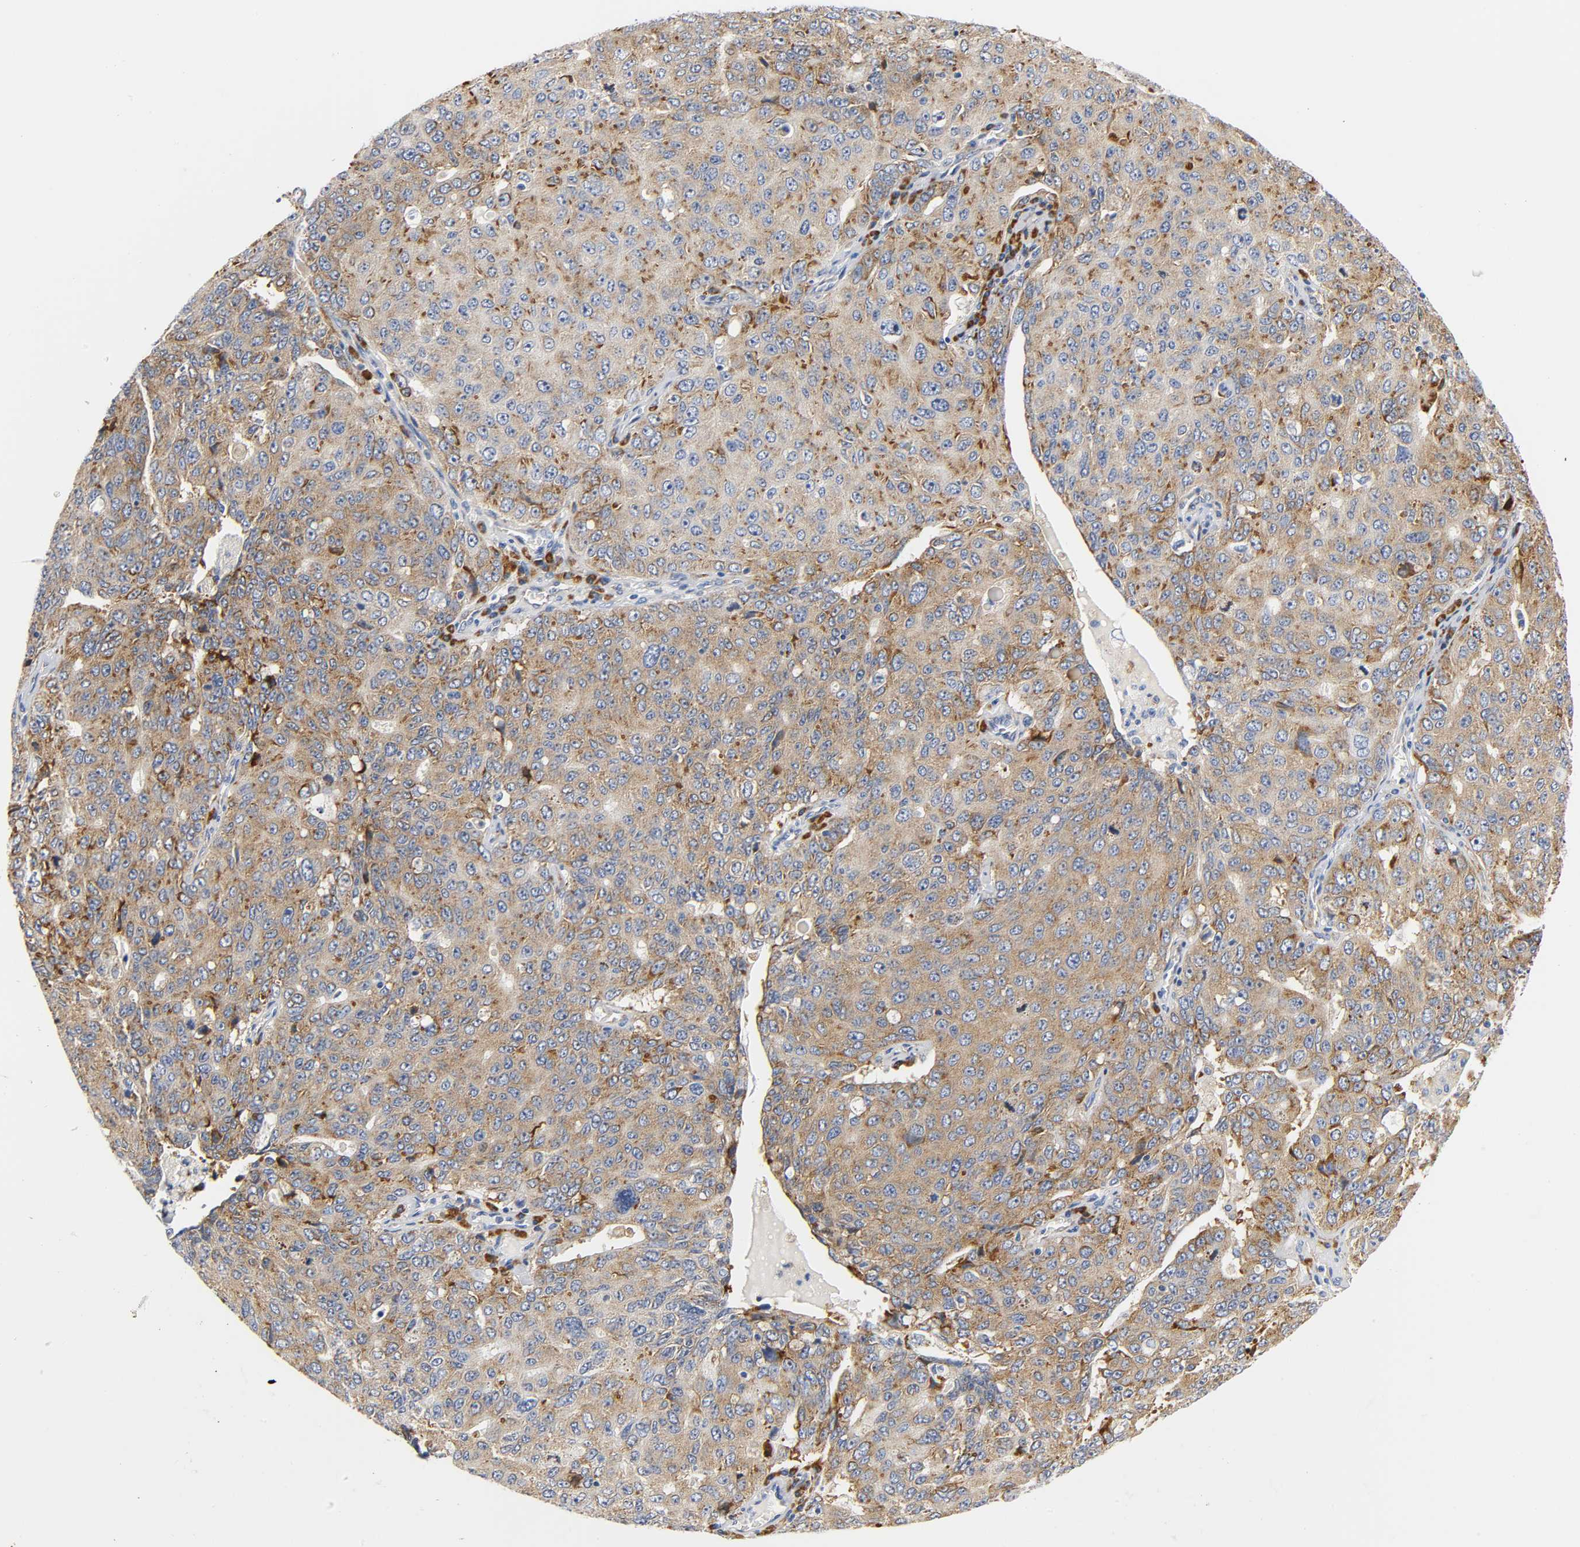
{"staining": {"intensity": "moderate", "quantity": ">75%", "location": "cytoplasmic/membranous"}, "tissue": "ovarian cancer", "cell_type": "Tumor cells", "image_type": "cancer", "snomed": [{"axis": "morphology", "description": "Carcinoma, endometroid"}, {"axis": "topography", "description": "Ovary"}], "caption": "Immunohistochemical staining of human endometroid carcinoma (ovarian) exhibits medium levels of moderate cytoplasmic/membranous protein expression in about >75% of tumor cells.", "gene": "REL", "patient": {"sex": "female", "age": 62}}